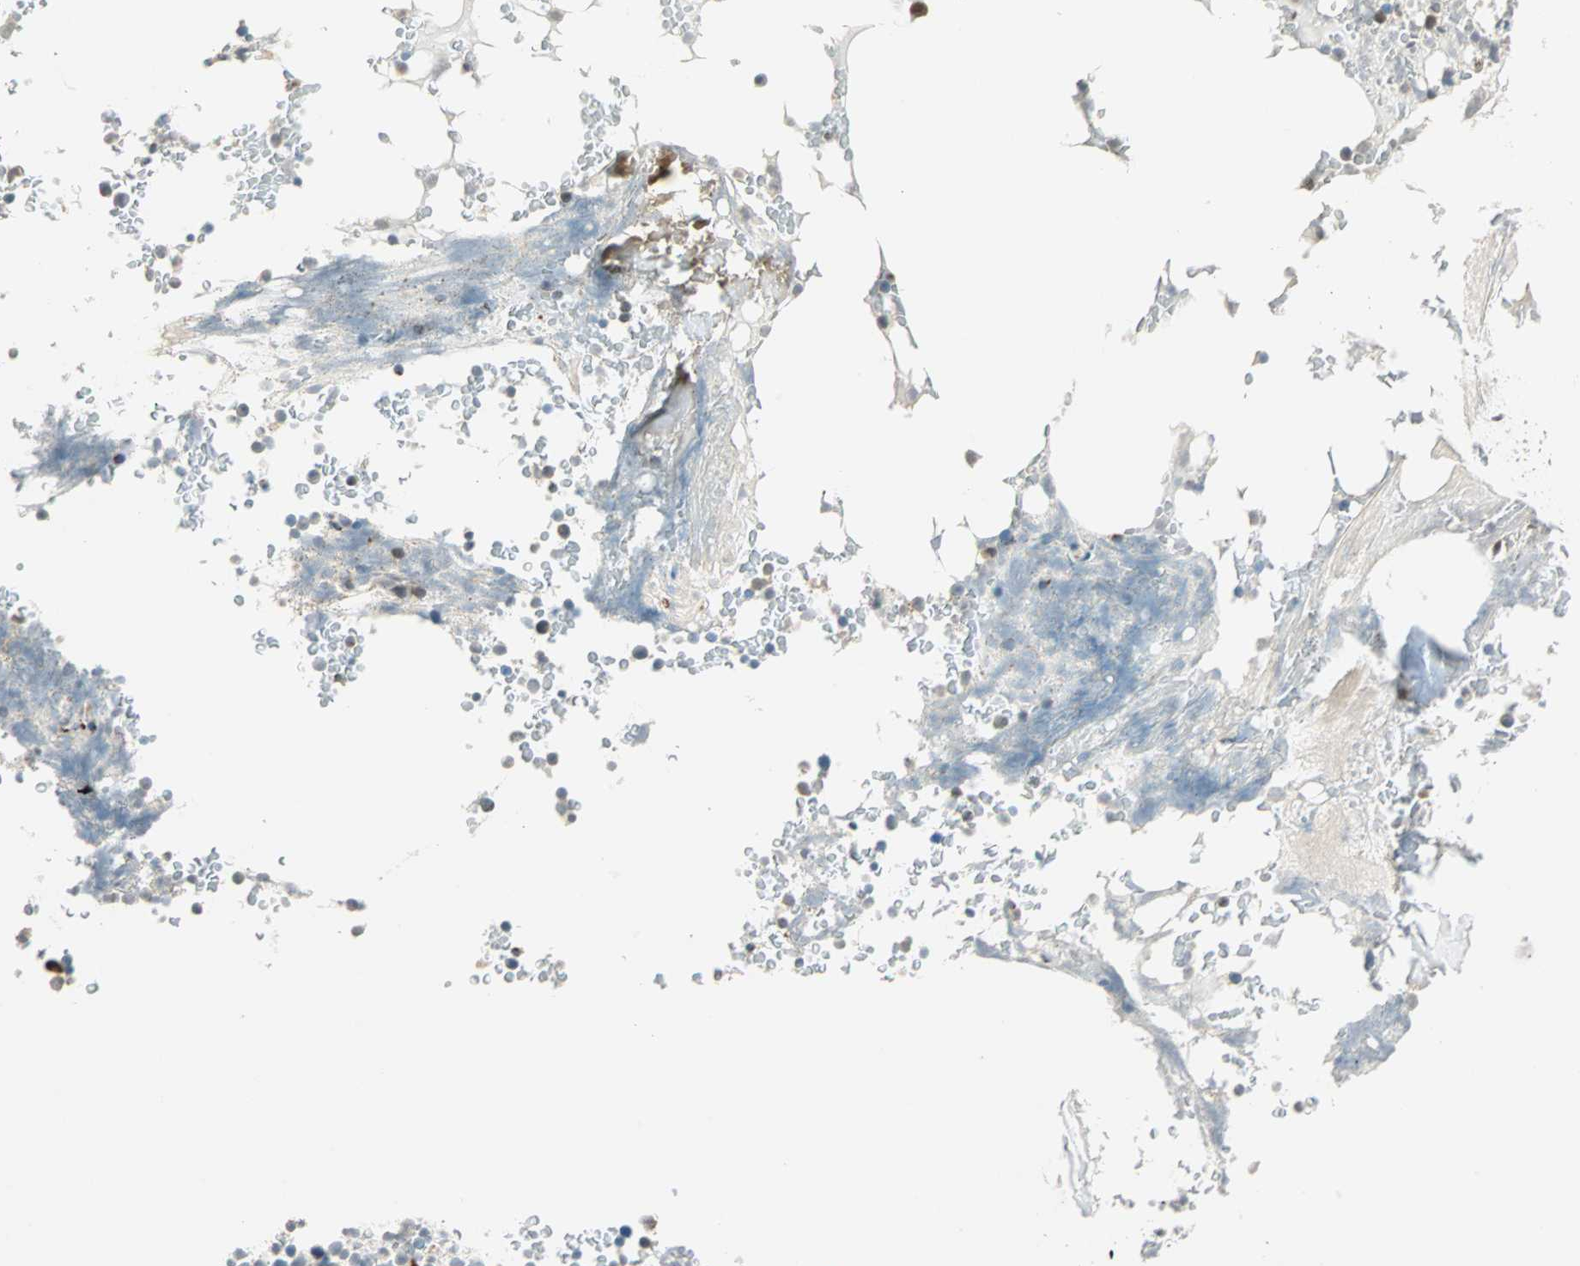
{"staining": {"intensity": "weak", "quantity": "<25%", "location": "cytoplasmic/membranous"}, "tissue": "bone marrow", "cell_type": "Hematopoietic cells", "image_type": "normal", "snomed": [{"axis": "morphology", "description": "Normal tissue, NOS"}, {"axis": "topography", "description": "Bone marrow"}], "caption": "Hematopoietic cells are negative for brown protein staining in benign bone marrow. Nuclei are stained in blue.", "gene": "SPRY4", "patient": {"sex": "female", "age": 66}}